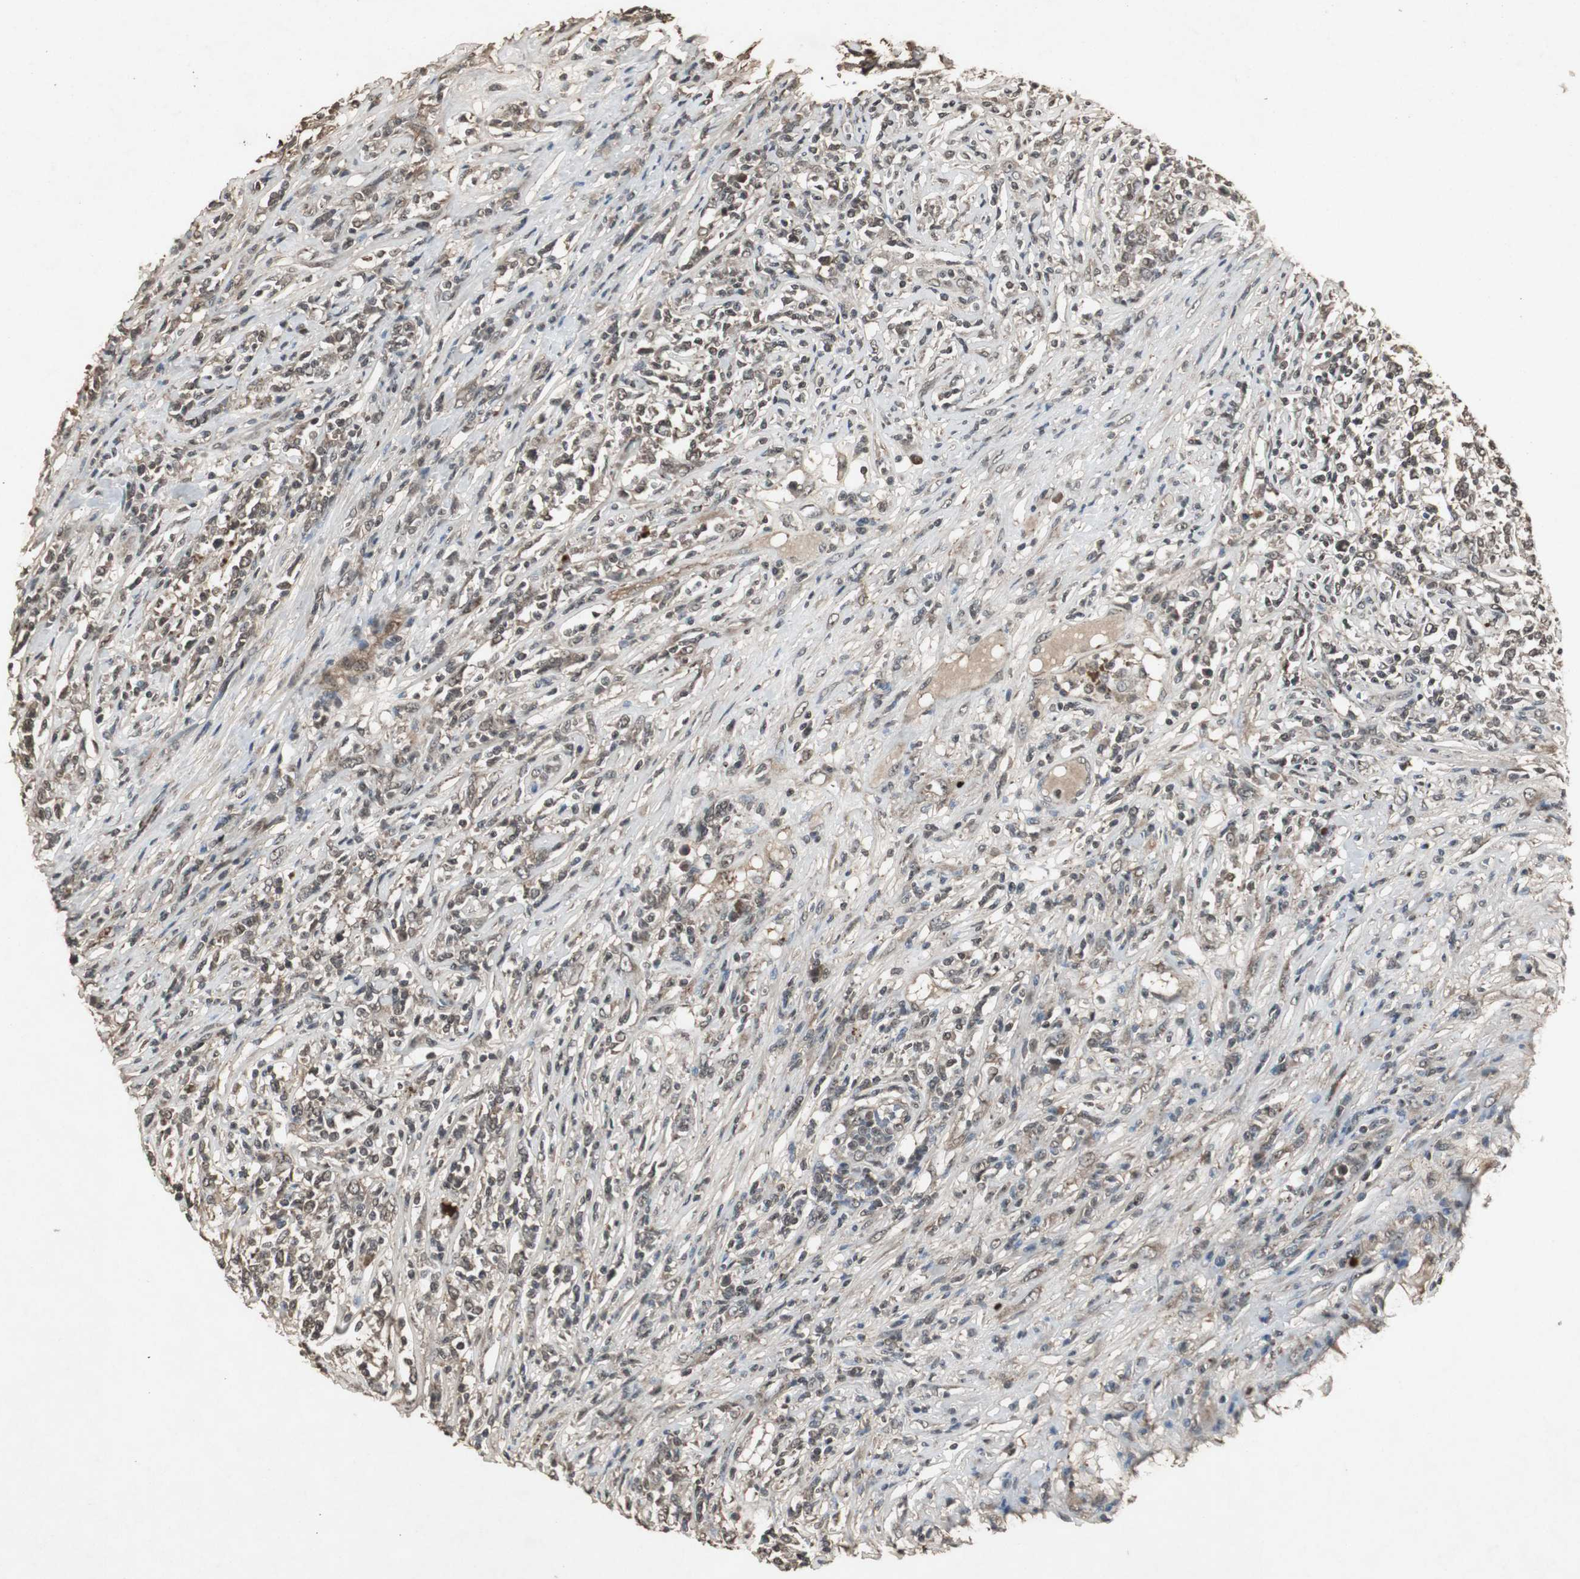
{"staining": {"intensity": "moderate", "quantity": ">75%", "location": "cytoplasmic/membranous,nuclear"}, "tissue": "lymphoma", "cell_type": "Tumor cells", "image_type": "cancer", "snomed": [{"axis": "morphology", "description": "Malignant lymphoma, non-Hodgkin's type, High grade"}, {"axis": "topography", "description": "Lymph node"}], "caption": "IHC photomicrograph of neoplastic tissue: high-grade malignant lymphoma, non-Hodgkin's type stained using IHC demonstrates medium levels of moderate protein expression localized specifically in the cytoplasmic/membranous and nuclear of tumor cells, appearing as a cytoplasmic/membranous and nuclear brown color.", "gene": "EMX1", "patient": {"sex": "female", "age": 84}}